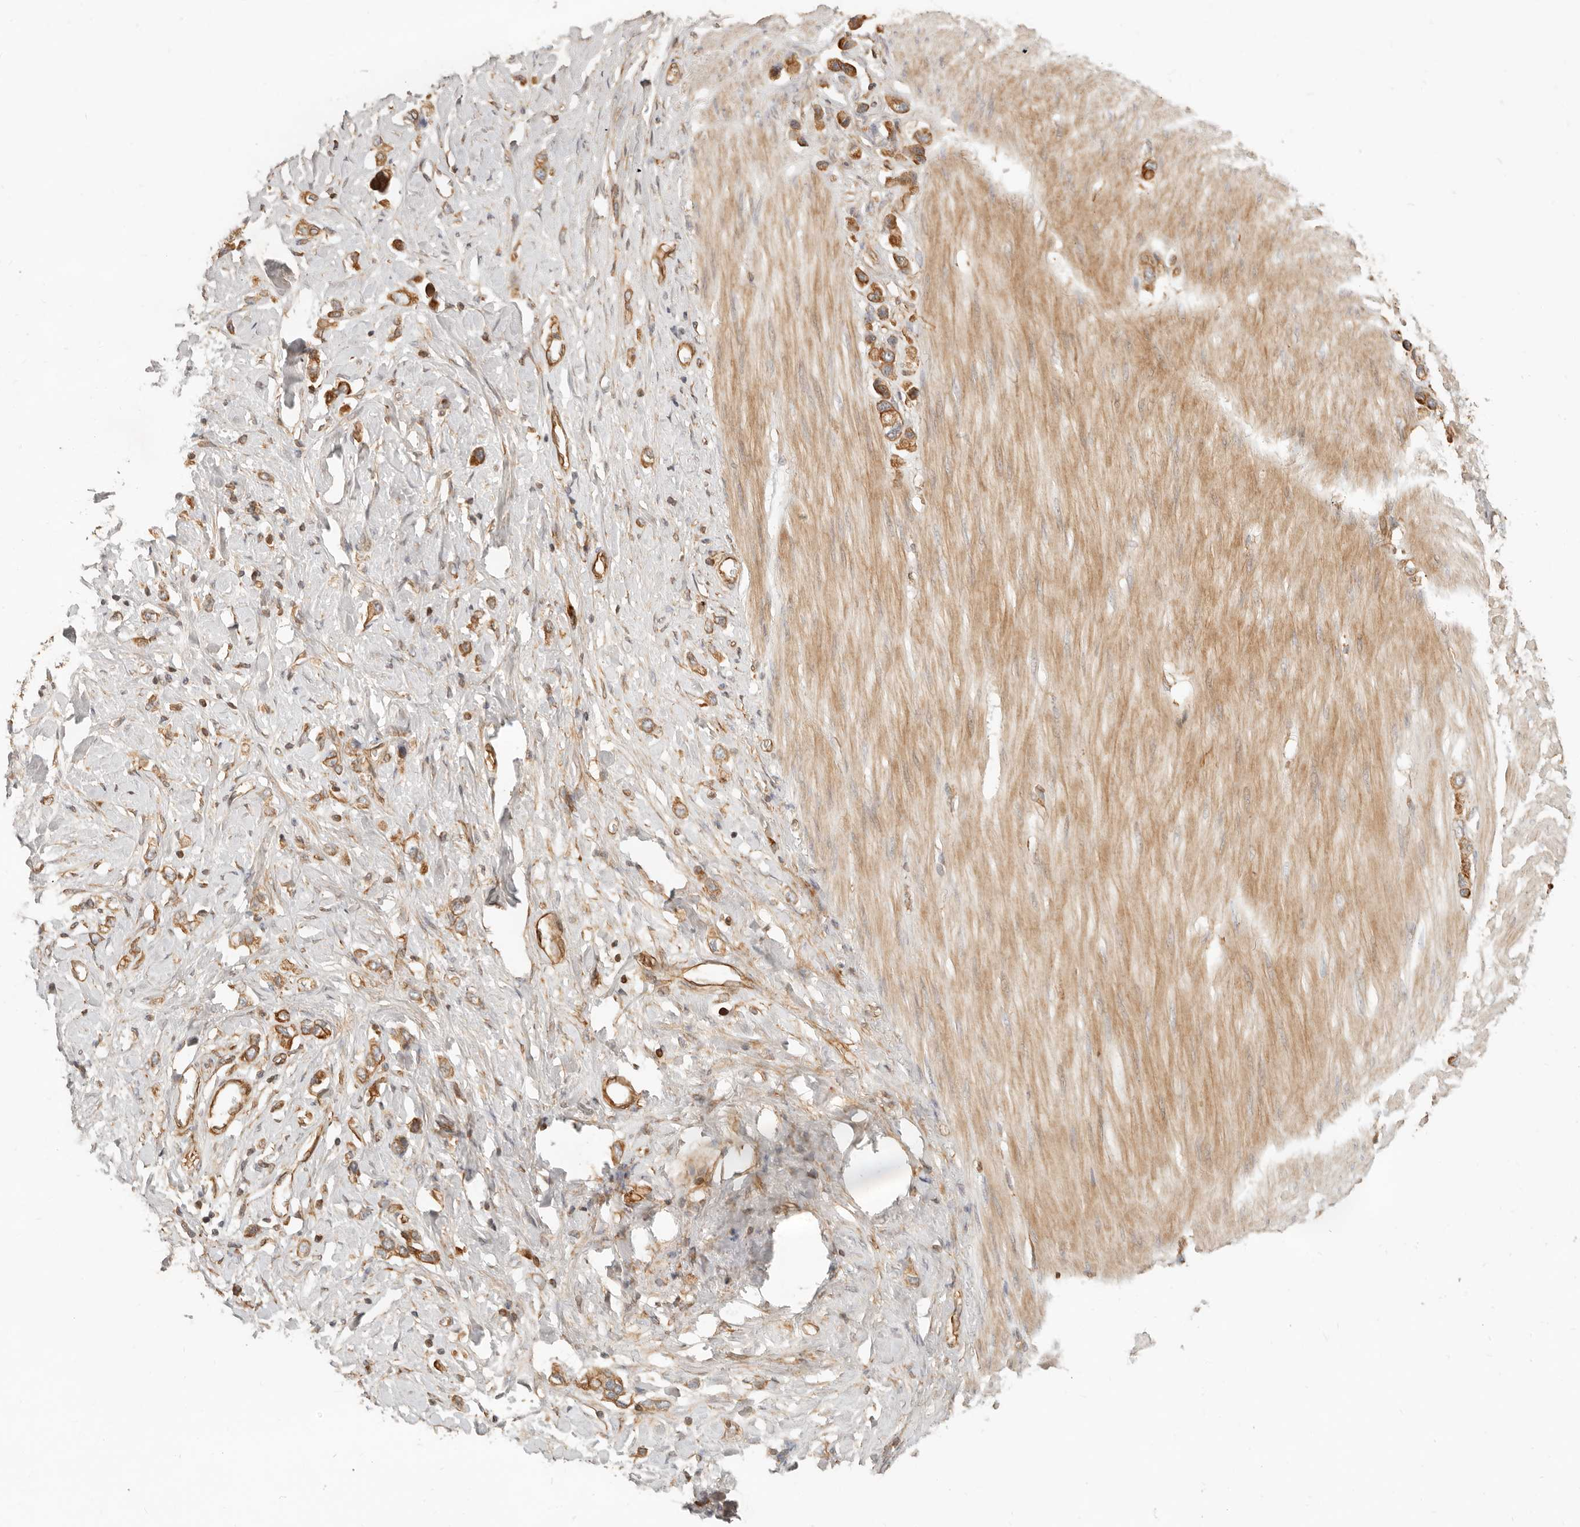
{"staining": {"intensity": "moderate", "quantity": ">75%", "location": "cytoplasmic/membranous"}, "tissue": "stomach cancer", "cell_type": "Tumor cells", "image_type": "cancer", "snomed": [{"axis": "morphology", "description": "Adenocarcinoma, NOS"}, {"axis": "topography", "description": "Stomach"}], "caption": "Stomach cancer was stained to show a protein in brown. There is medium levels of moderate cytoplasmic/membranous staining in about >75% of tumor cells. Immunohistochemistry stains the protein of interest in brown and the nuclei are stained blue.", "gene": "UFSP1", "patient": {"sex": "female", "age": 65}}